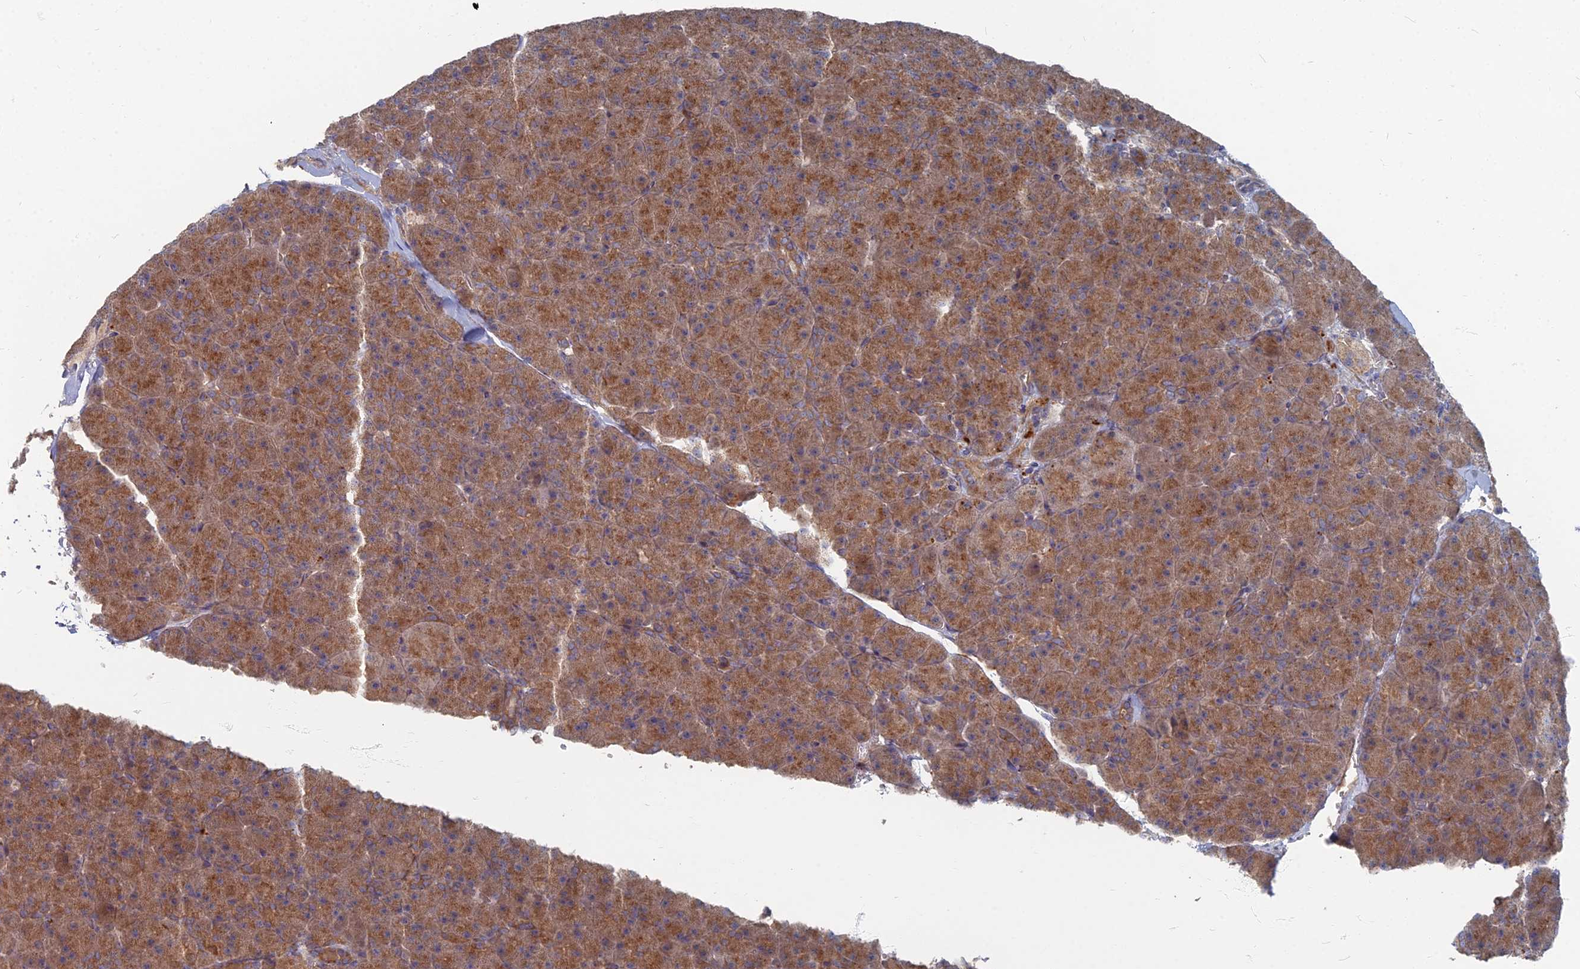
{"staining": {"intensity": "moderate", "quantity": ">75%", "location": "cytoplasmic/membranous"}, "tissue": "pancreas", "cell_type": "Exocrine glandular cells", "image_type": "normal", "snomed": [{"axis": "morphology", "description": "Normal tissue, NOS"}, {"axis": "topography", "description": "Pancreas"}], "caption": "Immunohistochemical staining of normal human pancreas demonstrates >75% levels of moderate cytoplasmic/membranous protein positivity in about >75% of exocrine glandular cells. (Stains: DAB (3,3'-diaminobenzidine) in brown, nuclei in blue, Microscopy: brightfield microscopy at high magnification).", "gene": "PPCDC", "patient": {"sex": "male", "age": 36}}